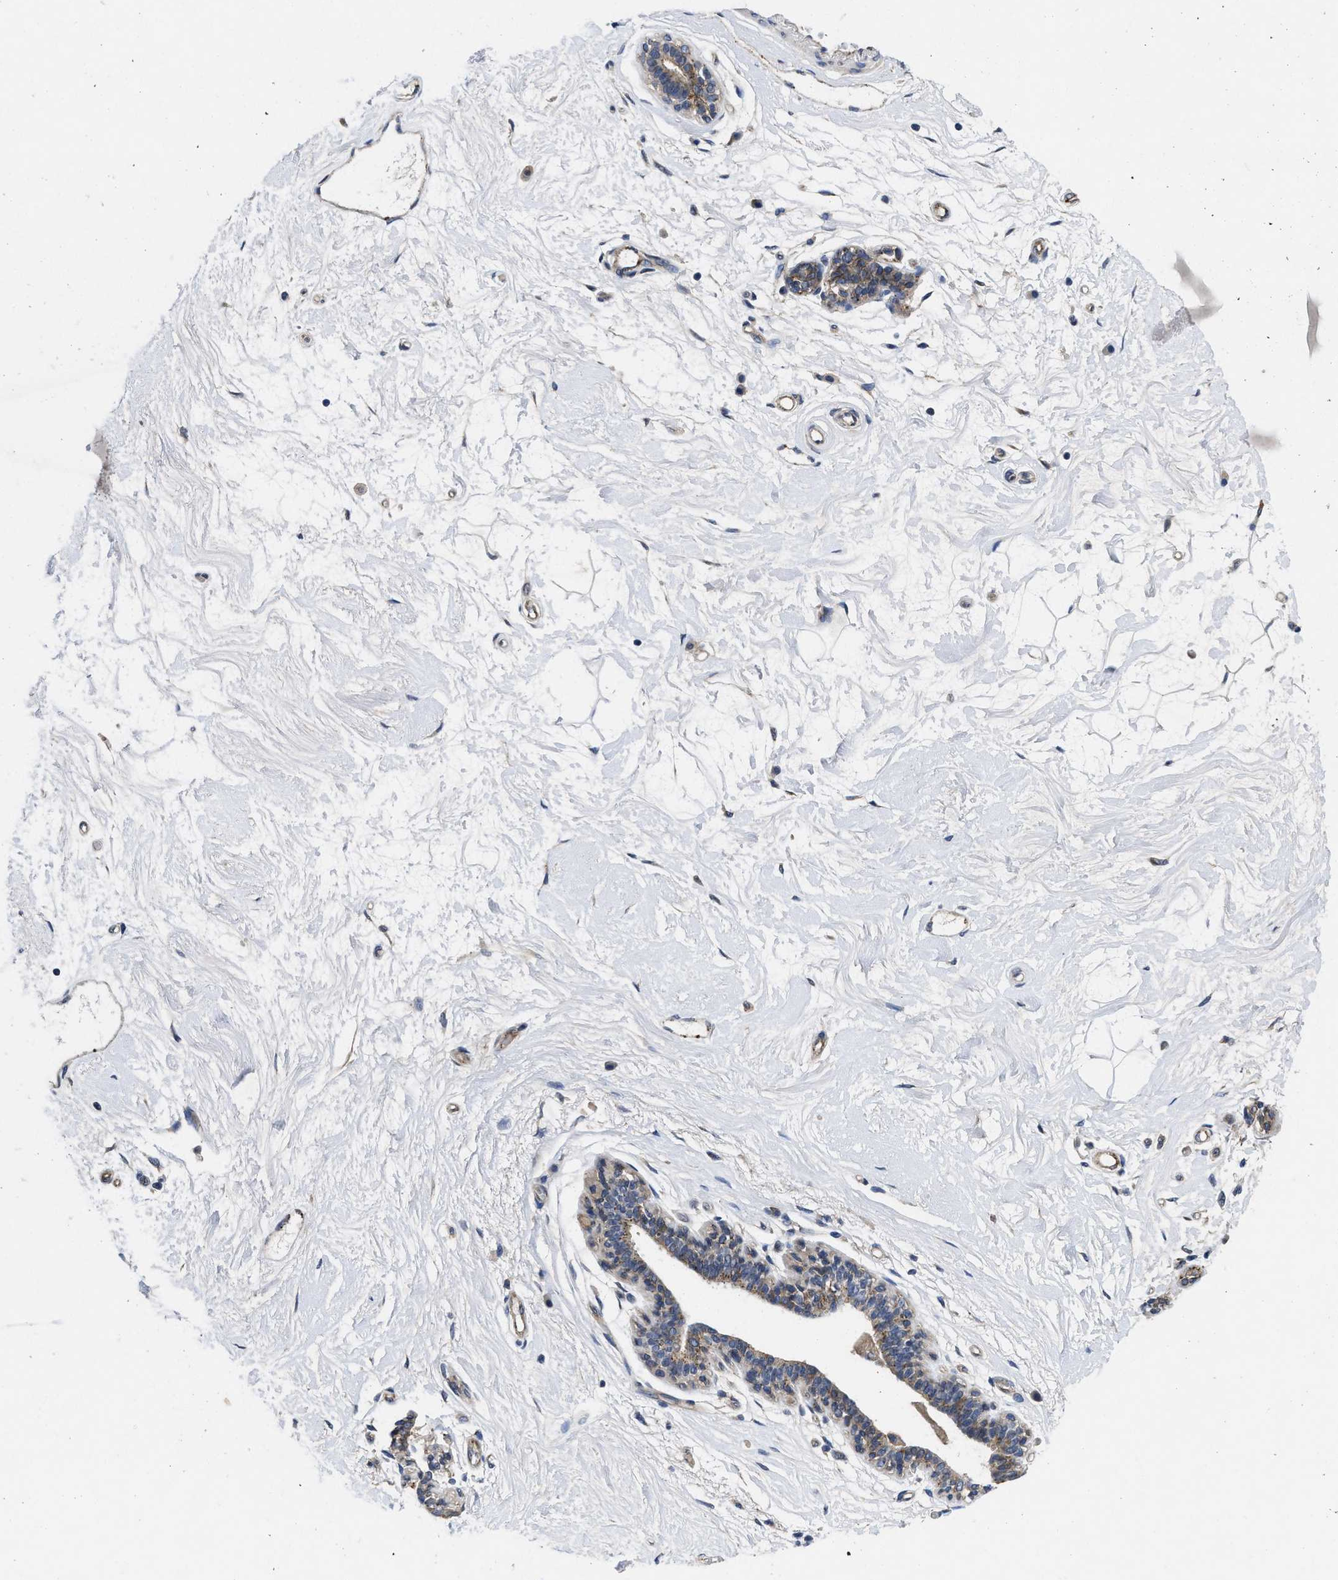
{"staining": {"intensity": "negative", "quantity": "none", "location": "none"}, "tissue": "breast", "cell_type": "Adipocytes", "image_type": "normal", "snomed": [{"axis": "morphology", "description": "Normal tissue, NOS"}, {"axis": "morphology", "description": "Lobular carcinoma"}, {"axis": "topography", "description": "Breast"}], "caption": "IHC histopathology image of benign breast: human breast stained with DAB (3,3'-diaminobenzidine) shows no significant protein positivity in adipocytes.", "gene": "PKD2", "patient": {"sex": "female", "age": 59}}